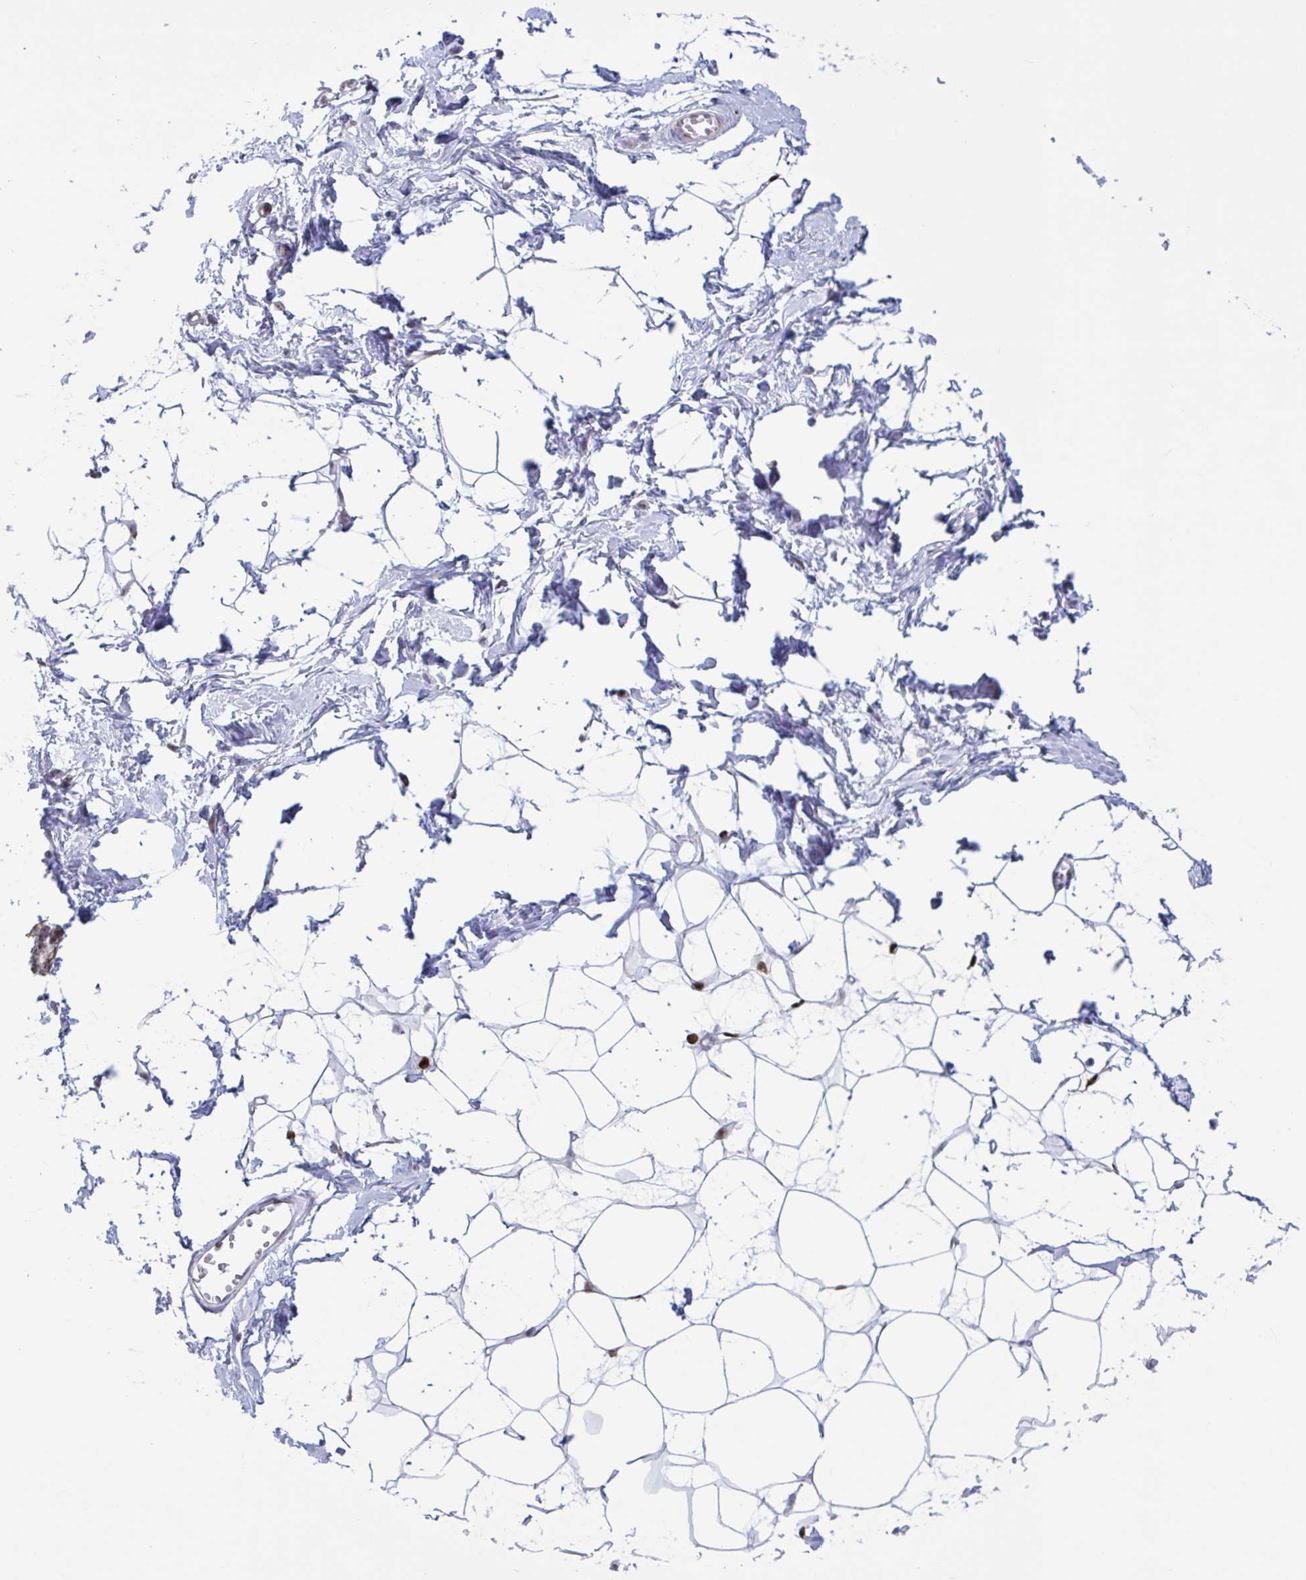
{"staining": {"intensity": "strong", "quantity": "<25%", "location": "nuclear"}, "tissue": "breast", "cell_type": "Adipocytes", "image_type": "normal", "snomed": [{"axis": "morphology", "description": "Normal tissue, NOS"}, {"axis": "topography", "description": "Breast"}], "caption": "Breast stained with DAB immunohistochemistry displays medium levels of strong nuclear positivity in about <25% of adipocytes. The staining was performed using DAB (3,3'-diaminobenzidine), with brown indicating positive protein expression. Nuclei are stained blue with hematoxylin.", "gene": "PRMT6", "patient": {"sex": "female", "age": 45}}